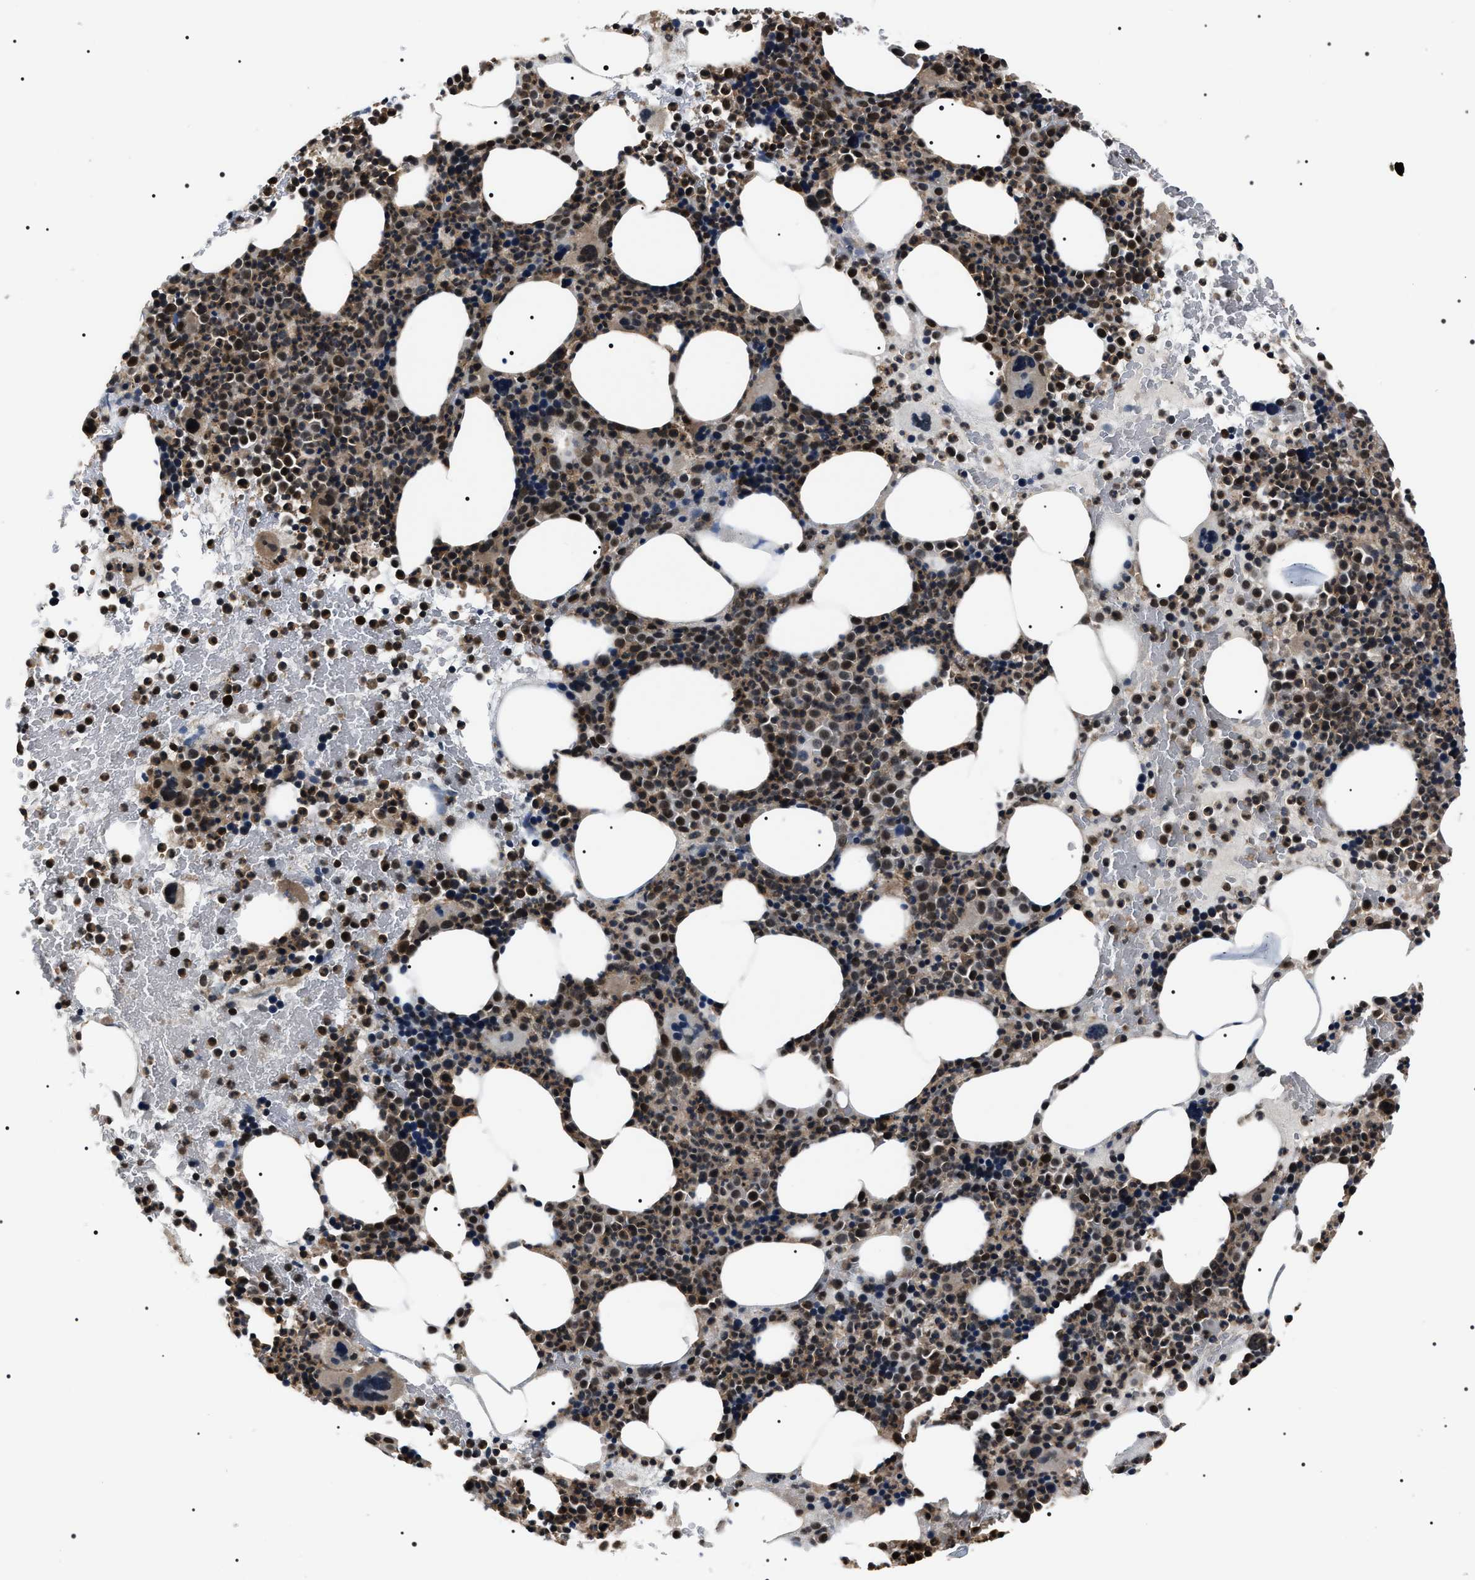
{"staining": {"intensity": "moderate", "quantity": ">75%", "location": "nuclear"}, "tissue": "bone marrow", "cell_type": "Hematopoietic cells", "image_type": "normal", "snomed": [{"axis": "morphology", "description": "Normal tissue, NOS"}, {"axis": "morphology", "description": "Inflammation, NOS"}, {"axis": "topography", "description": "Bone marrow"}], "caption": "Brown immunohistochemical staining in benign bone marrow displays moderate nuclear positivity in approximately >75% of hematopoietic cells. Nuclei are stained in blue.", "gene": "SIPA1", "patient": {"sex": "male", "age": 73}}